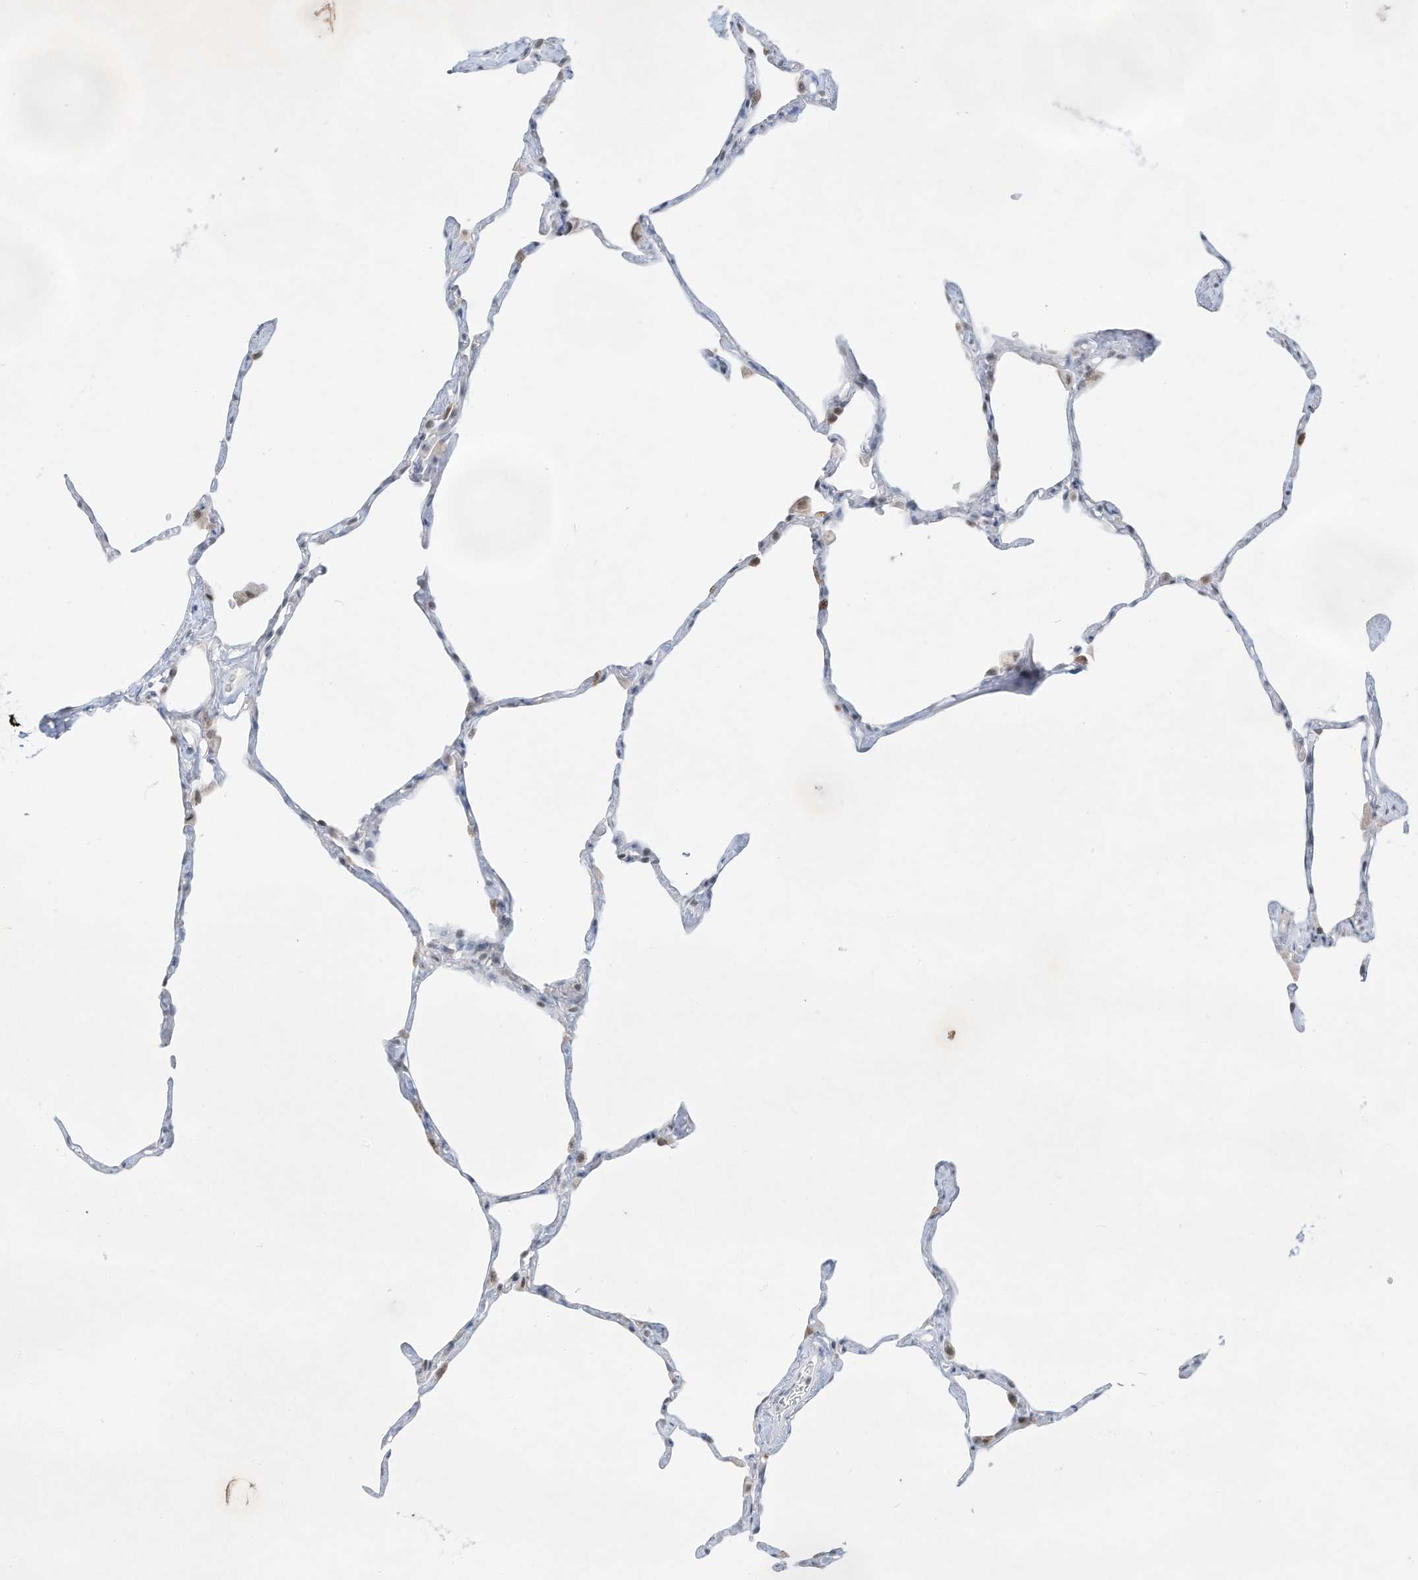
{"staining": {"intensity": "weak", "quantity": "<25%", "location": "nuclear"}, "tissue": "lung", "cell_type": "Alveolar cells", "image_type": "normal", "snomed": [{"axis": "morphology", "description": "Normal tissue, NOS"}, {"axis": "topography", "description": "Lung"}], "caption": "DAB (3,3'-diaminobenzidine) immunohistochemical staining of normal lung exhibits no significant expression in alveolar cells. The staining was performed using DAB to visualize the protein expression in brown, while the nuclei were stained in blue with hematoxylin (Magnification: 20x).", "gene": "PGC", "patient": {"sex": "male", "age": 65}}